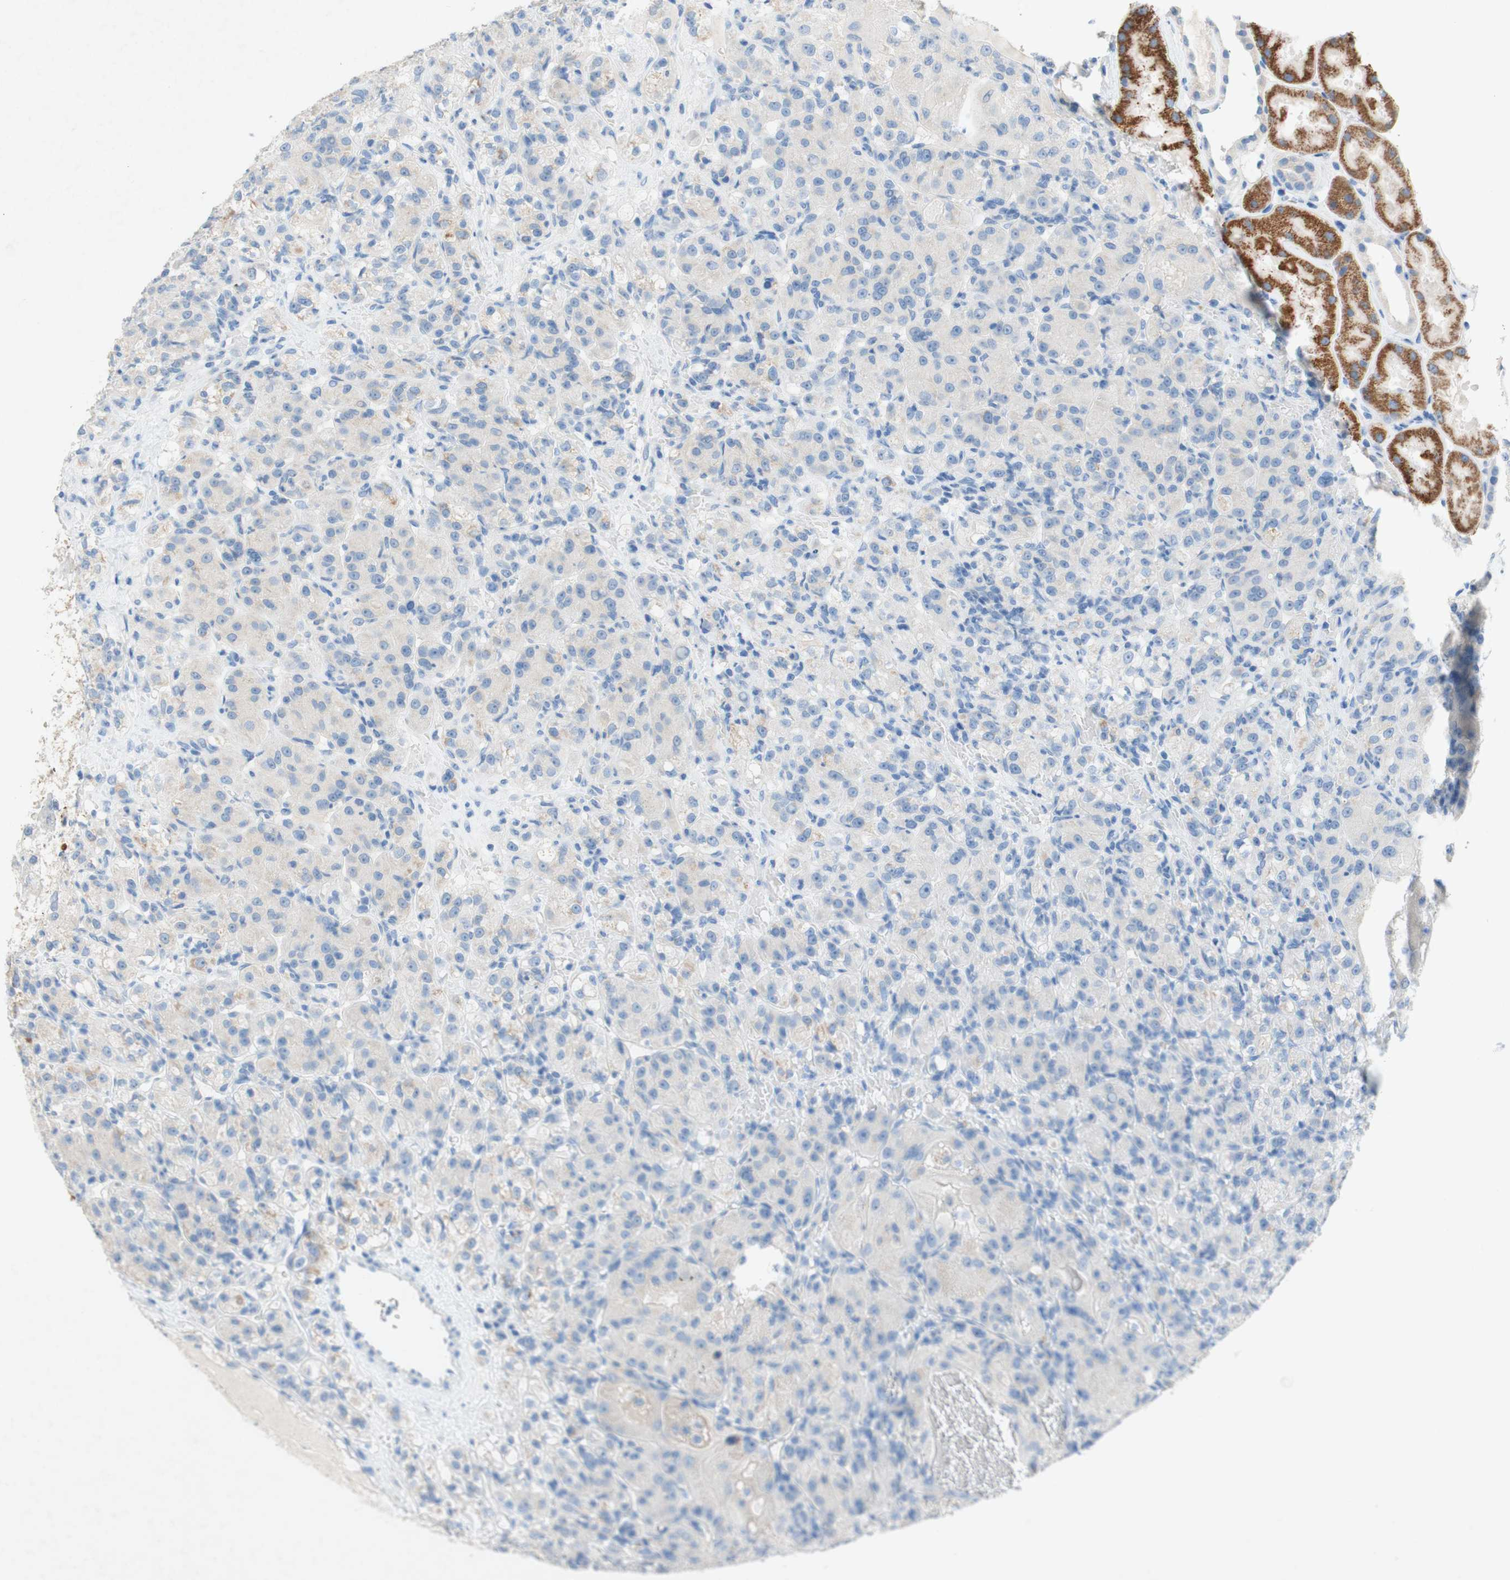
{"staining": {"intensity": "negative", "quantity": "none", "location": "none"}, "tissue": "renal cancer", "cell_type": "Tumor cells", "image_type": "cancer", "snomed": [{"axis": "morphology", "description": "Adenocarcinoma, NOS"}, {"axis": "topography", "description": "Kidney"}], "caption": "An image of renal adenocarcinoma stained for a protein reveals no brown staining in tumor cells. Brightfield microscopy of immunohistochemistry (IHC) stained with DAB (3,3'-diaminobenzidine) (brown) and hematoxylin (blue), captured at high magnification.", "gene": "POLR2J3", "patient": {"sex": "male", "age": 61}}